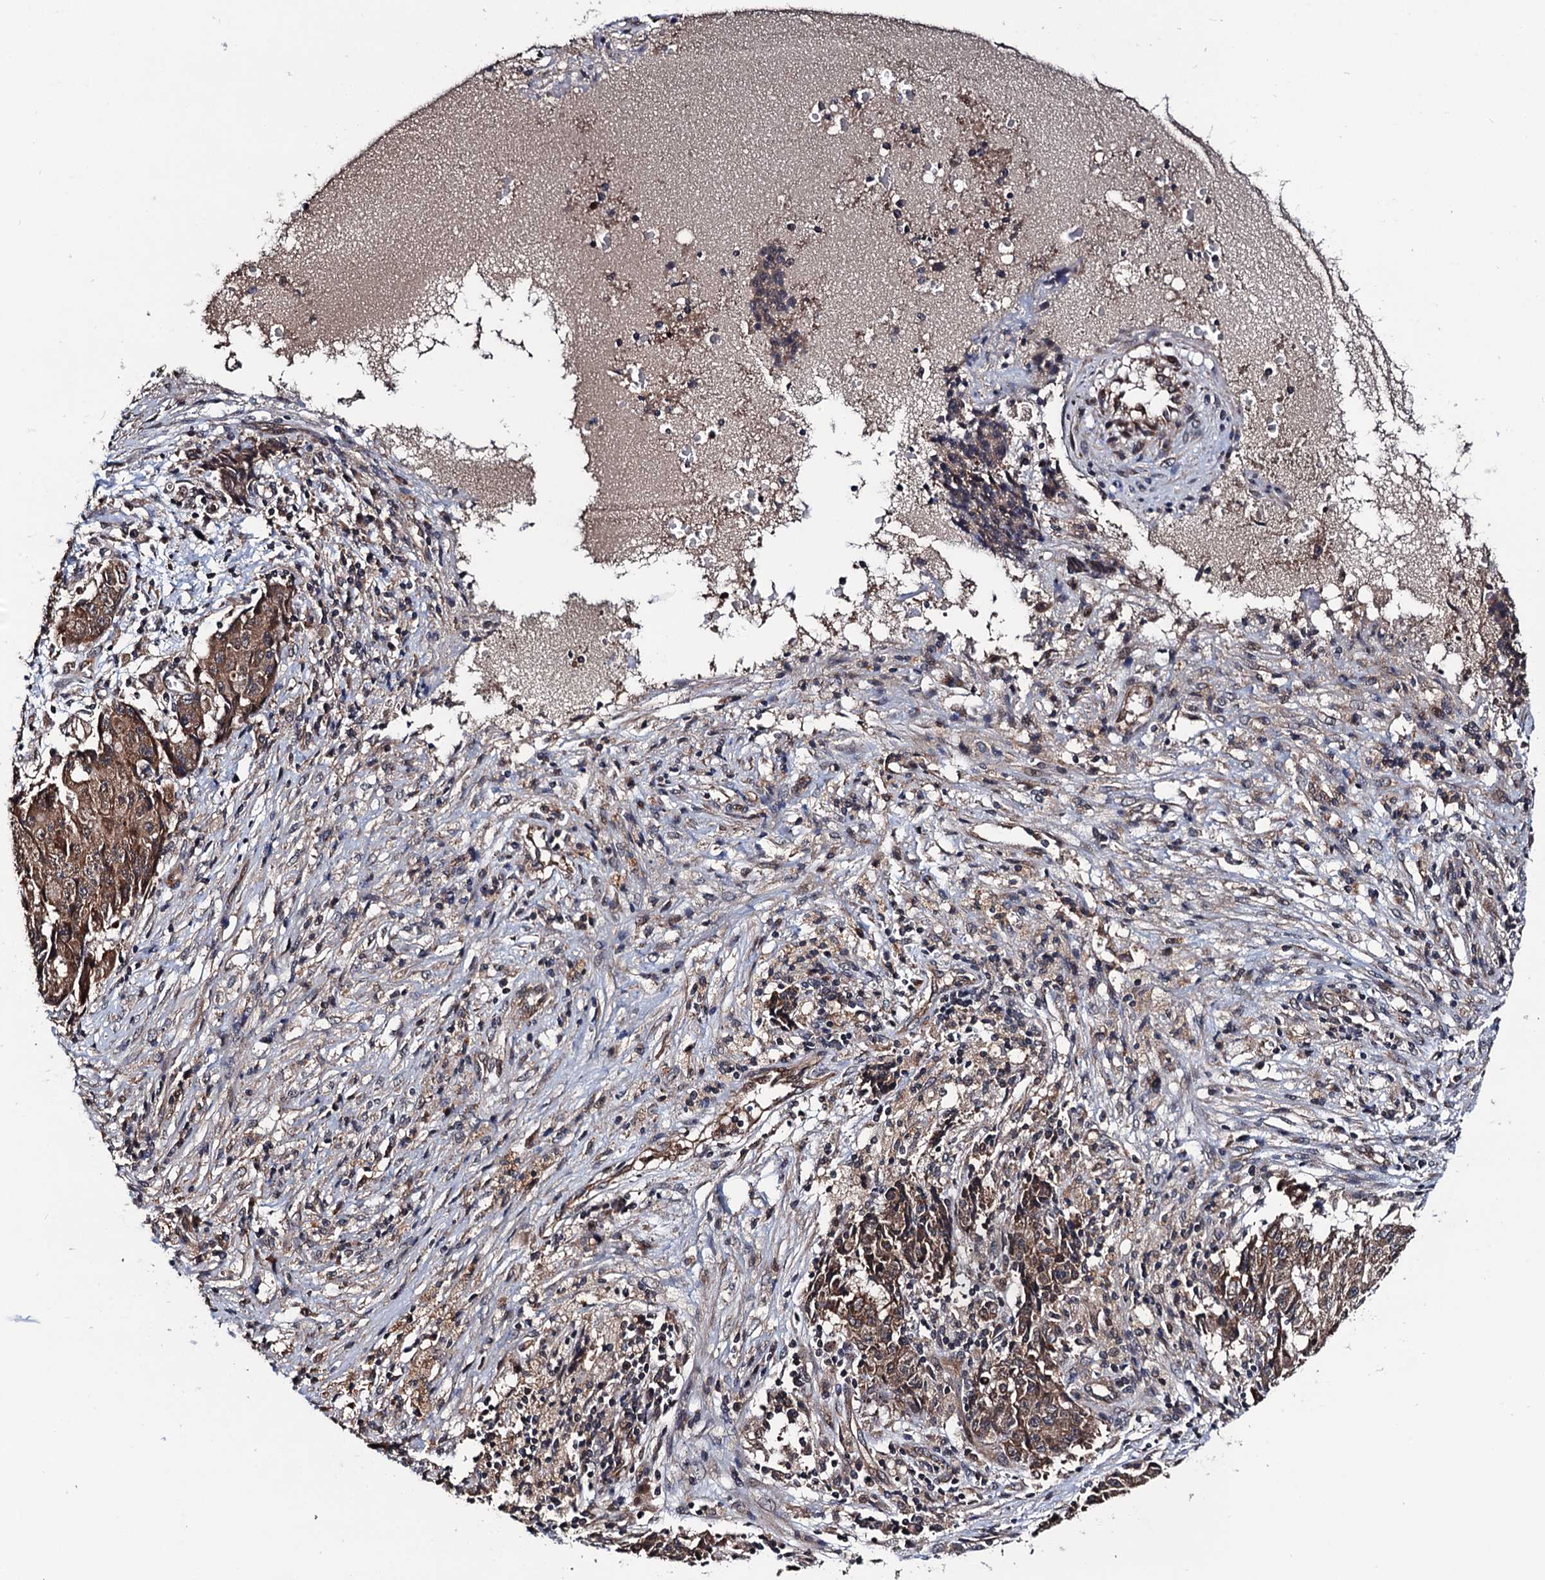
{"staining": {"intensity": "moderate", "quantity": ">75%", "location": "cytoplasmic/membranous"}, "tissue": "ovarian cancer", "cell_type": "Tumor cells", "image_type": "cancer", "snomed": [{"axis": "morphology", "description": "Carcinoma, endometroid"}, {"axis": "topography", "description": "Ovary"}], "caption": "High-power microscopy captured an IHC micrograph of ovarian endometroid carcinoma, revealing moderate cytoplasmic/membranous staining in about >75% of tumor cells. (IHC, brightfield microscopy, high magnification).", "gene": "NAA16", "patient": {"sex": "female", "age": 42}}